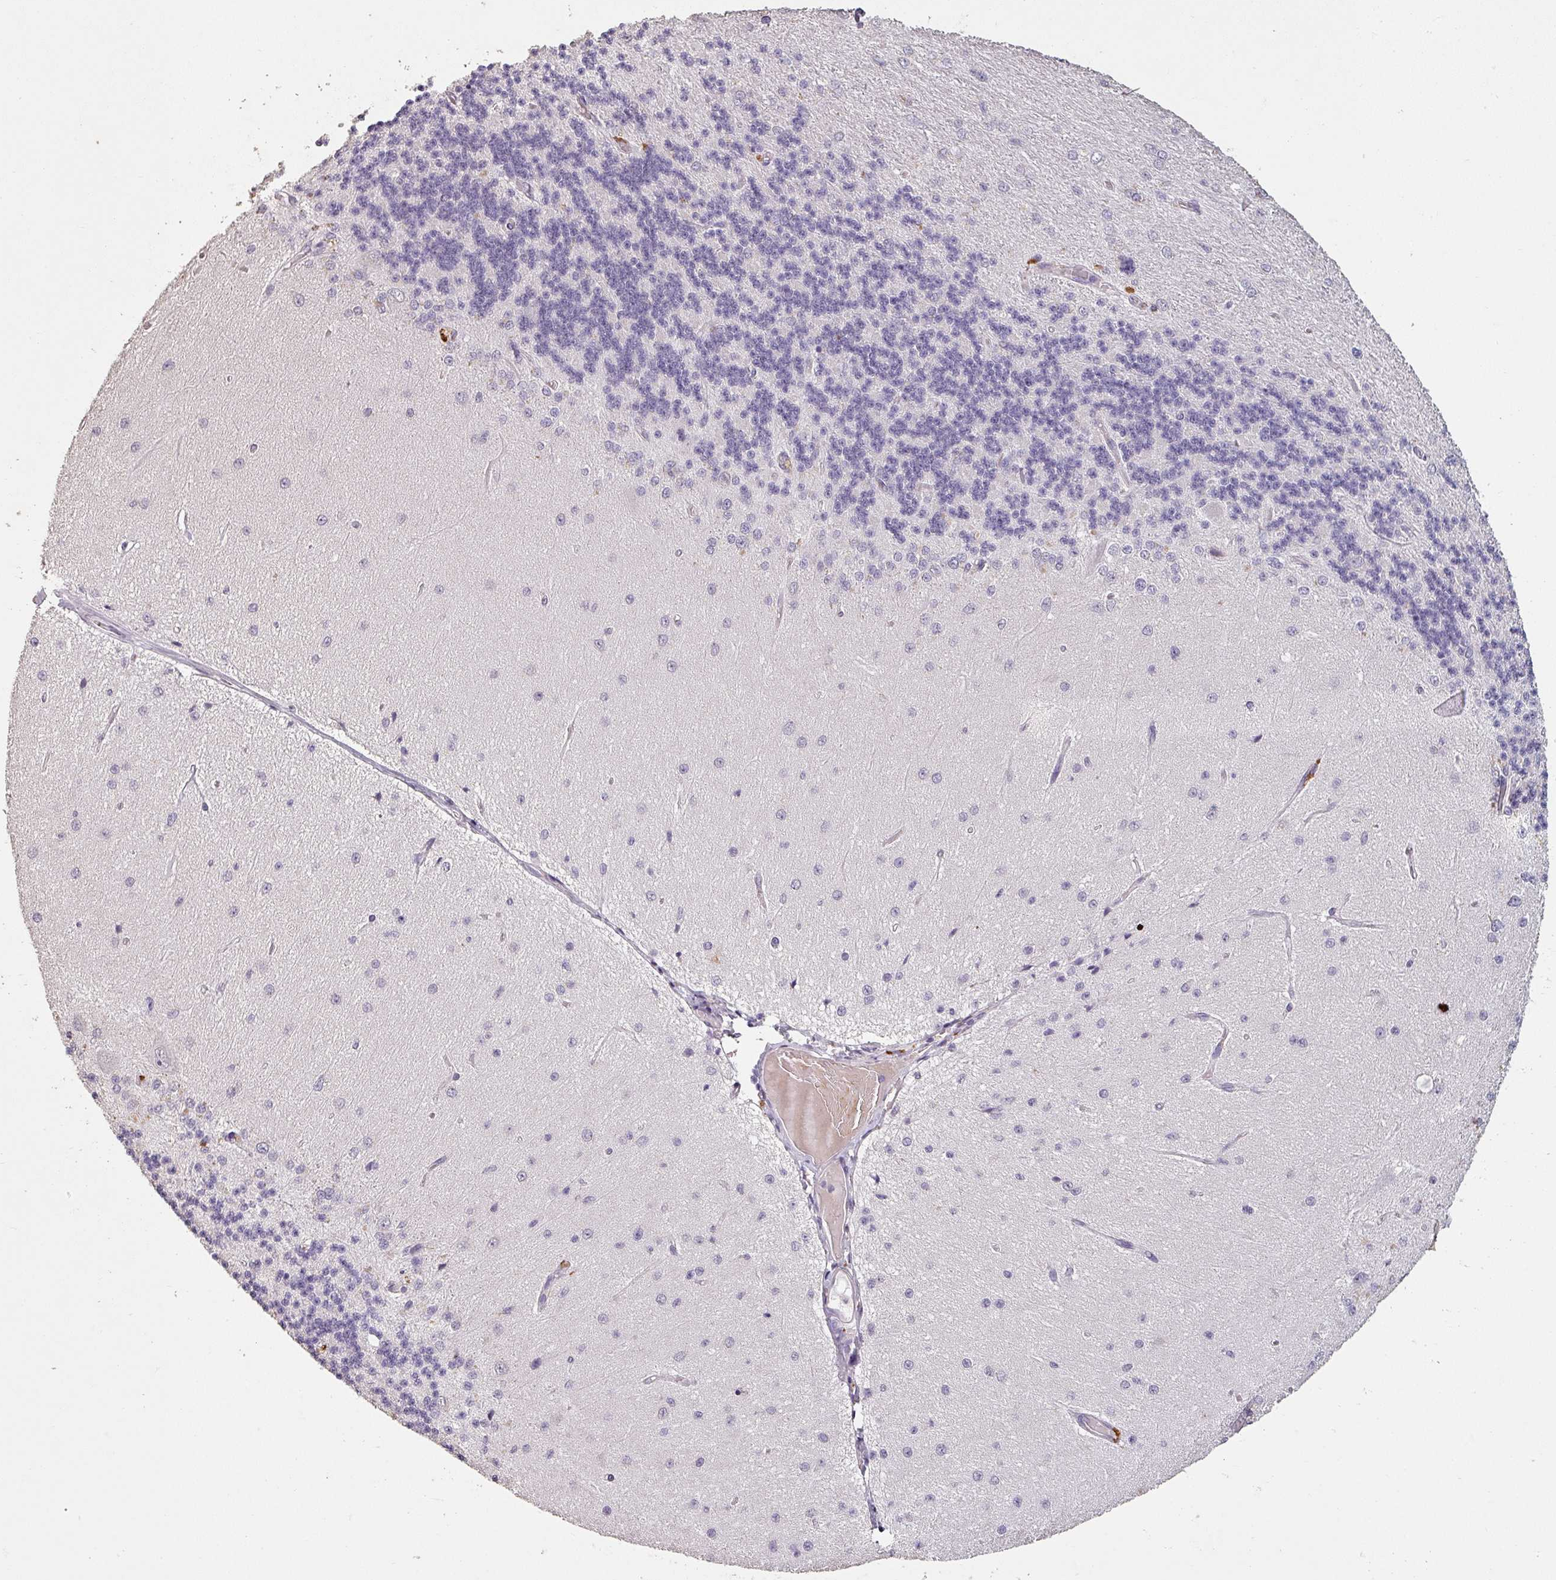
{"staining": {"intensity": "negative", "quantity": "none", "location": "none"}, "tissue": "cerebellum", "cell_type": "Cells in granular layer", "image_type": "normal", "snomed": [{"axis": "morphology", "description": "Normal tissue, NOS"}, {"axis": "topography", "description": "Cerebellum"}], "caption": "Immunohistochemical staining of unremarkable cerebellum exhibits no significant staining in cells in granular layer.", "gene": "LYPLA1", "patient": {"sex": "female", "age": 29}}